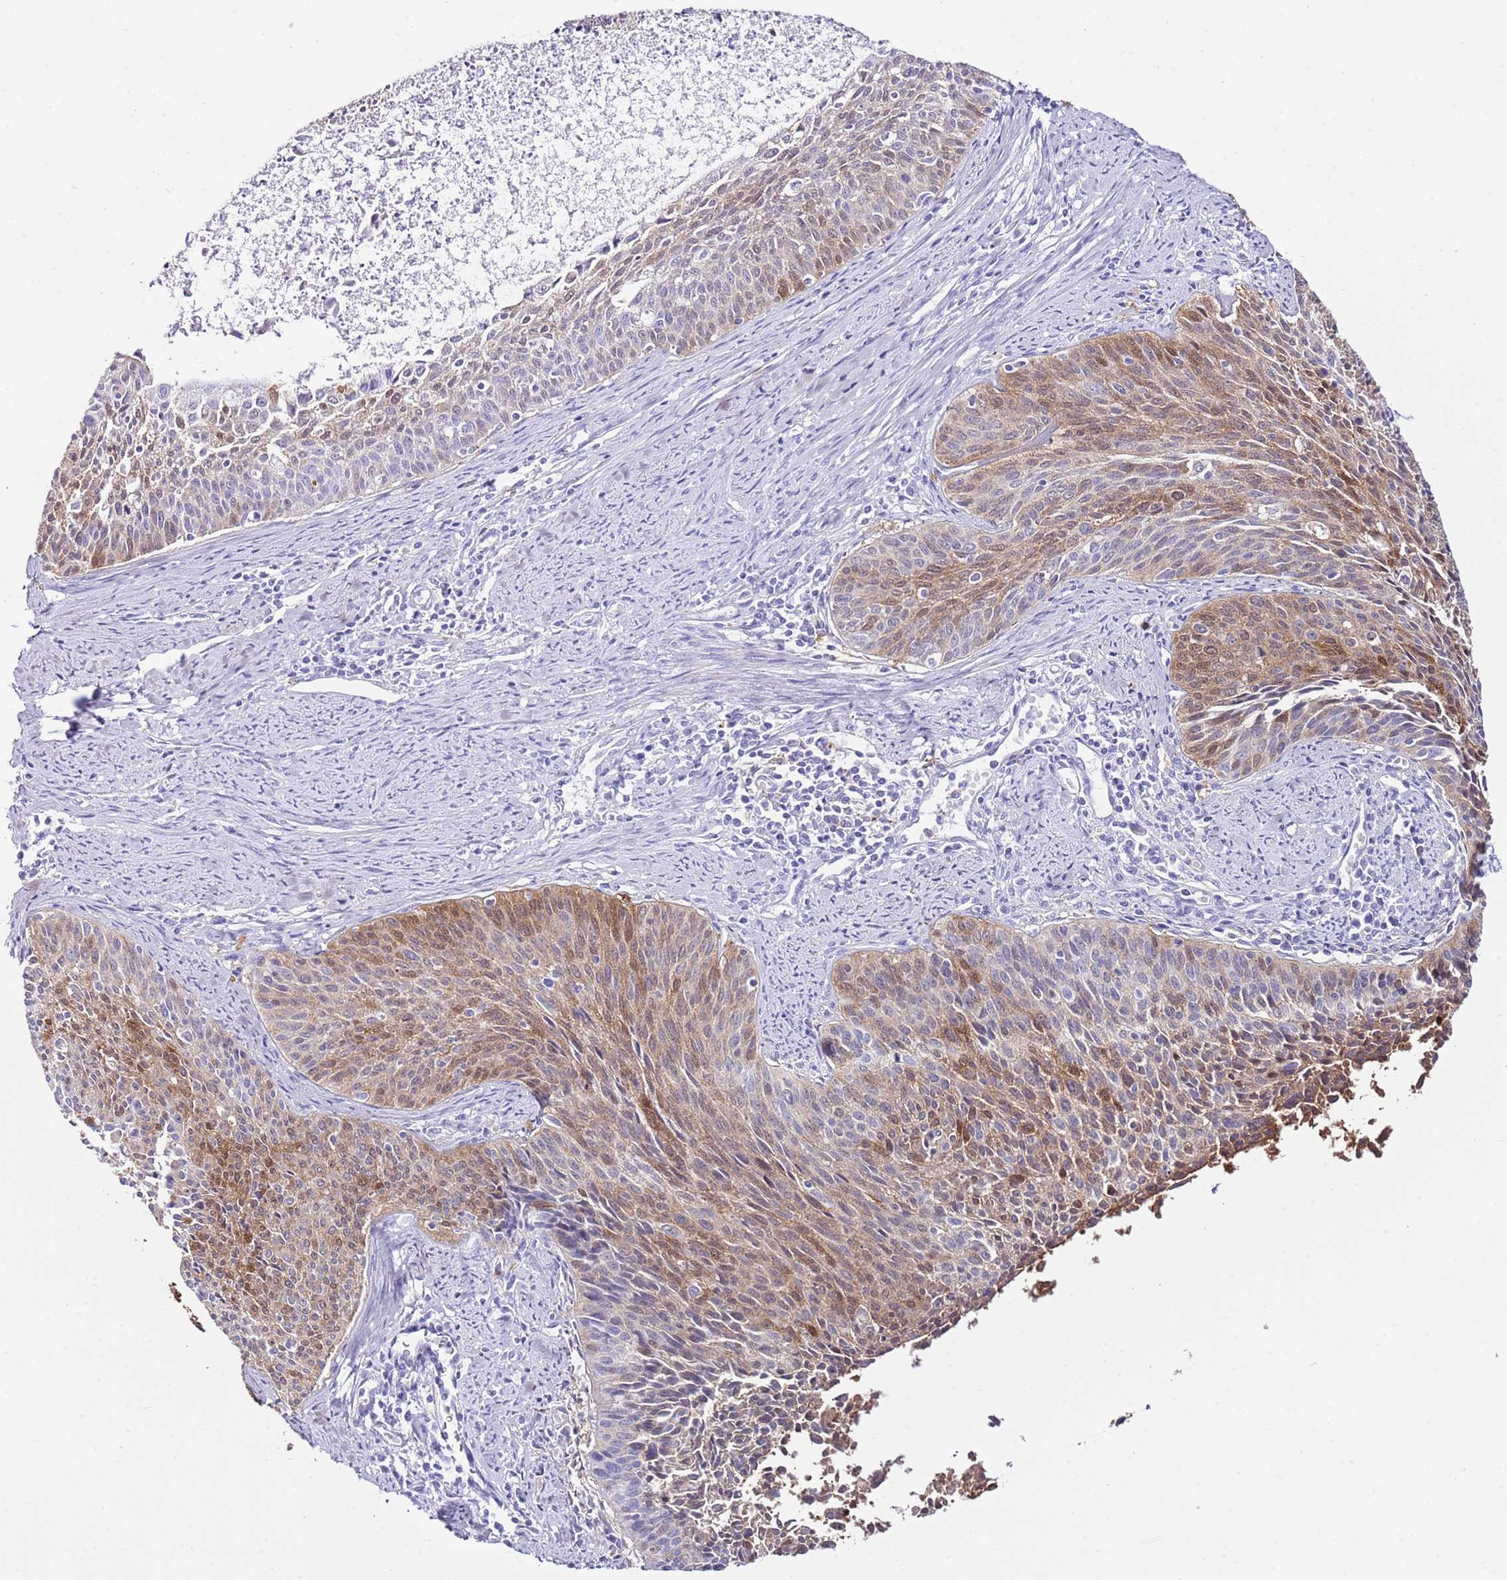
{"staining": {"intensity": "moderate", "quantity": "25%-75%", "location": "cytoplasmic/membranous,nuclear"}, "tissue": "cervical cancer", "cell_type": "Tumor cells", "image_type": "cancer", "snomed": [{"axis": "morphology", "description": "Squamous cell carcinoma, NOS"}, {"axis": "topography", "description": "Cervix"}], "caption": "A photomicrograph of human cervical squamous cell carcinoma stained for a protein exhibits moderate cytoplasmic/membranous and nuclear brown staining in tumor cells.", "gene": "ALDH3A1", "patient": {"sex": "female", "age": 55}}